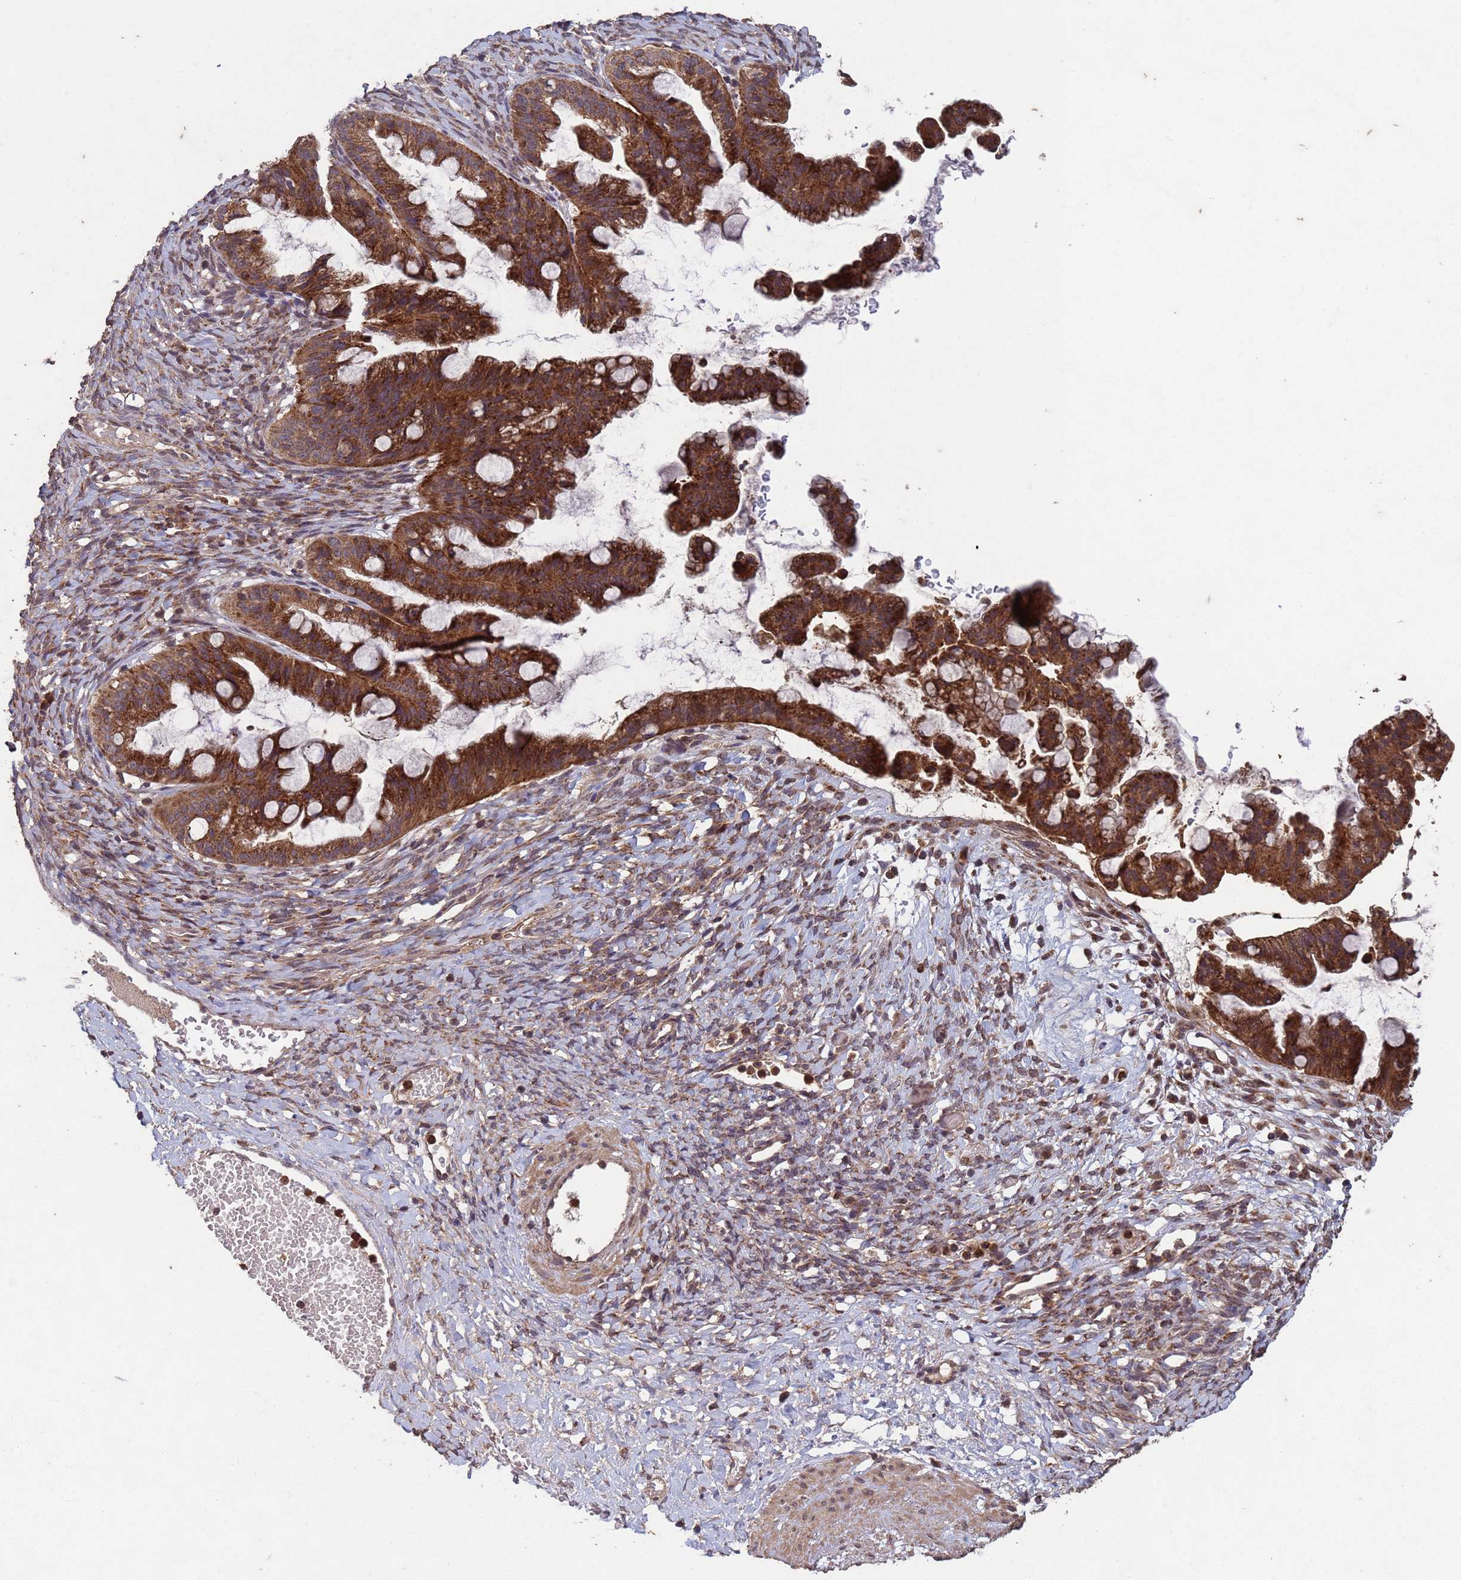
{"staining": {"intensity": "strong", "quantity": ">75%", "location": "cytoplasmic/membranous"}, "tissue": "ovarian cancer", "cell_type": "Tumor cells", "image_type": "cancer", "snomed": [{"axis": "morphology", "description": "Cystadenocarcinoma, mucinous, NOS"}, {"axis": "topography", "description": "Ovary"}], "caption": "The image shows immunohistochemical staining of ovarian cancer. There is strong cytoplasmic/membranous positivity is seen in about >75% of tumor cells.", "gene": "FASTKD1", "patient": {"sex": "female", "age": 73}}